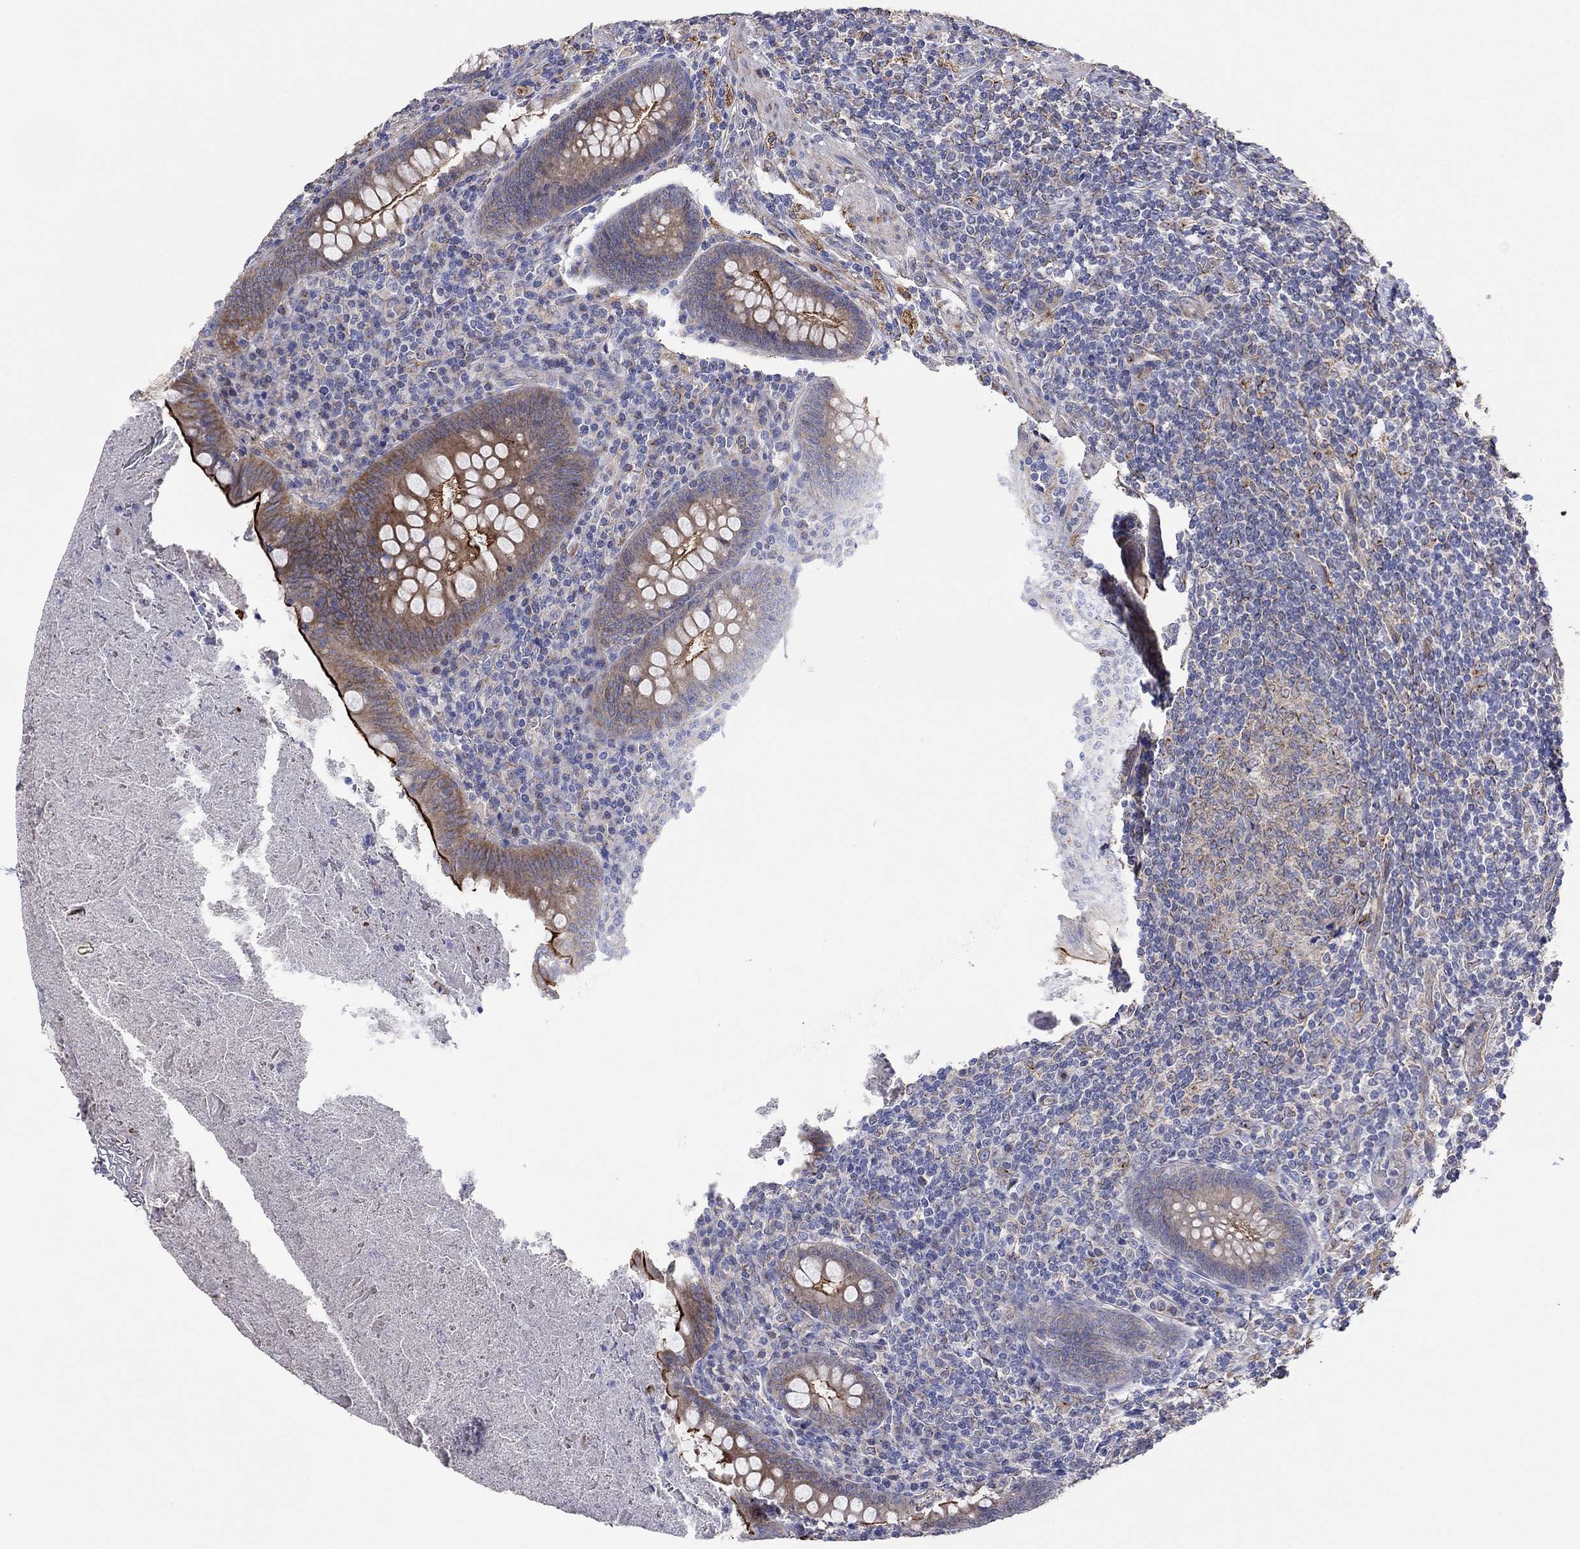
{"staining": {"intensity": "strong", "quantity": "<25%", "location": "cytoplasmic/membranous"}, "tissue": "appendix", "cell_type": "Glandular cells", "image_type": "normal", "snomed": [{"axis": "morphology", "description": "Normal tissue, NOS"}, {"axis": "topography", "description": "Appendix"}], "caption": "Immunohistochemistry (IHC) of unremarkable human appendix shows medium levels of strong cytoplasmic/membranous staining in approximately <25% of glandular cells.", "gene": "TPRN", "patient": {"sex": "male", "age": 47}}